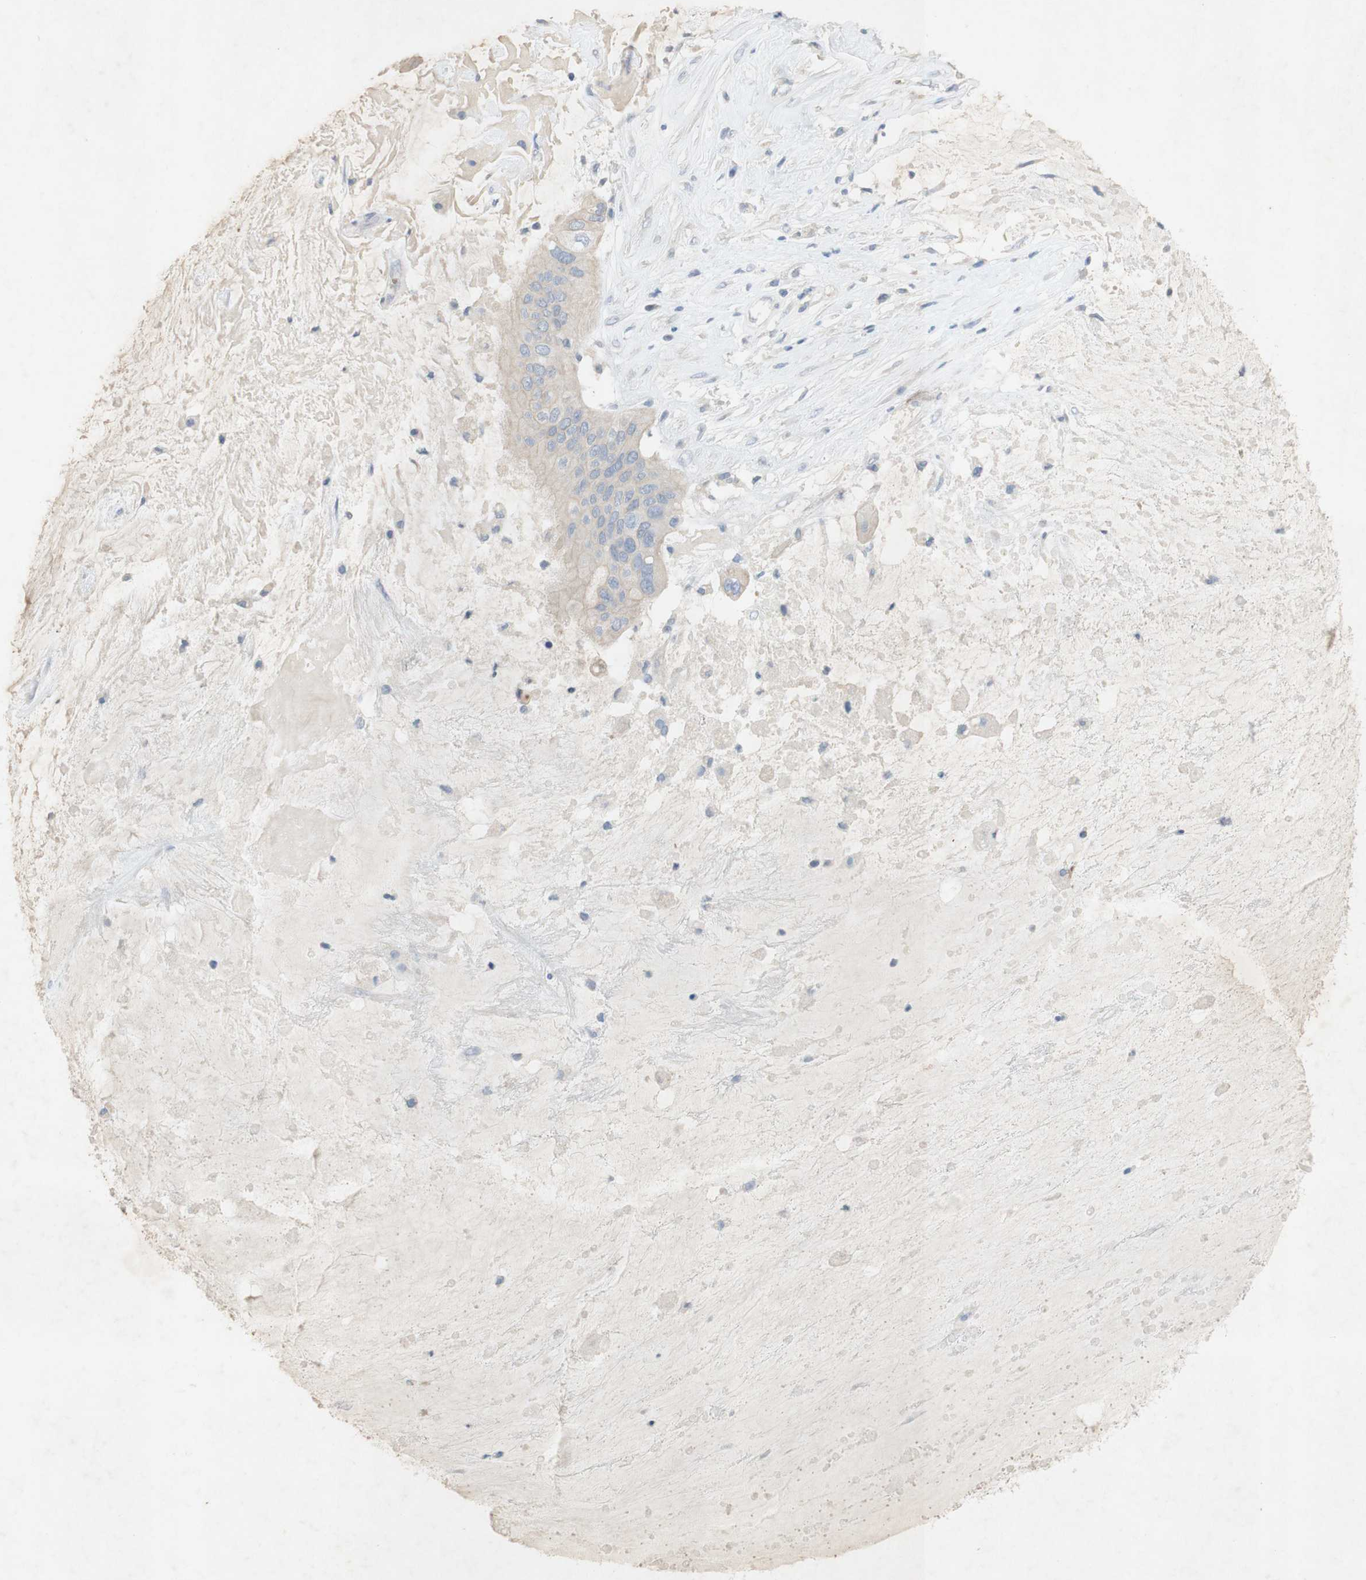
{"staining": {"intensity": "negative", "quantity": "none", "location": "none"}, "tissue": "ovarian cancer", "cell_type": "Tumor cells", "image_type": "cancer", "snomed": [{"axis": "morphology", "description": "Cystadenocarcinoma, mucinous, NOS"}, {"axis": "topography", "description": "Ovary"}], "caption": "Immunohistochemistry (IHC) of mucinous cystadenocarcinoma (ovarian) exhibits no staining in tumor cells.", "gene": "EPO", "patient": {"sex": "female", "age": 80}}